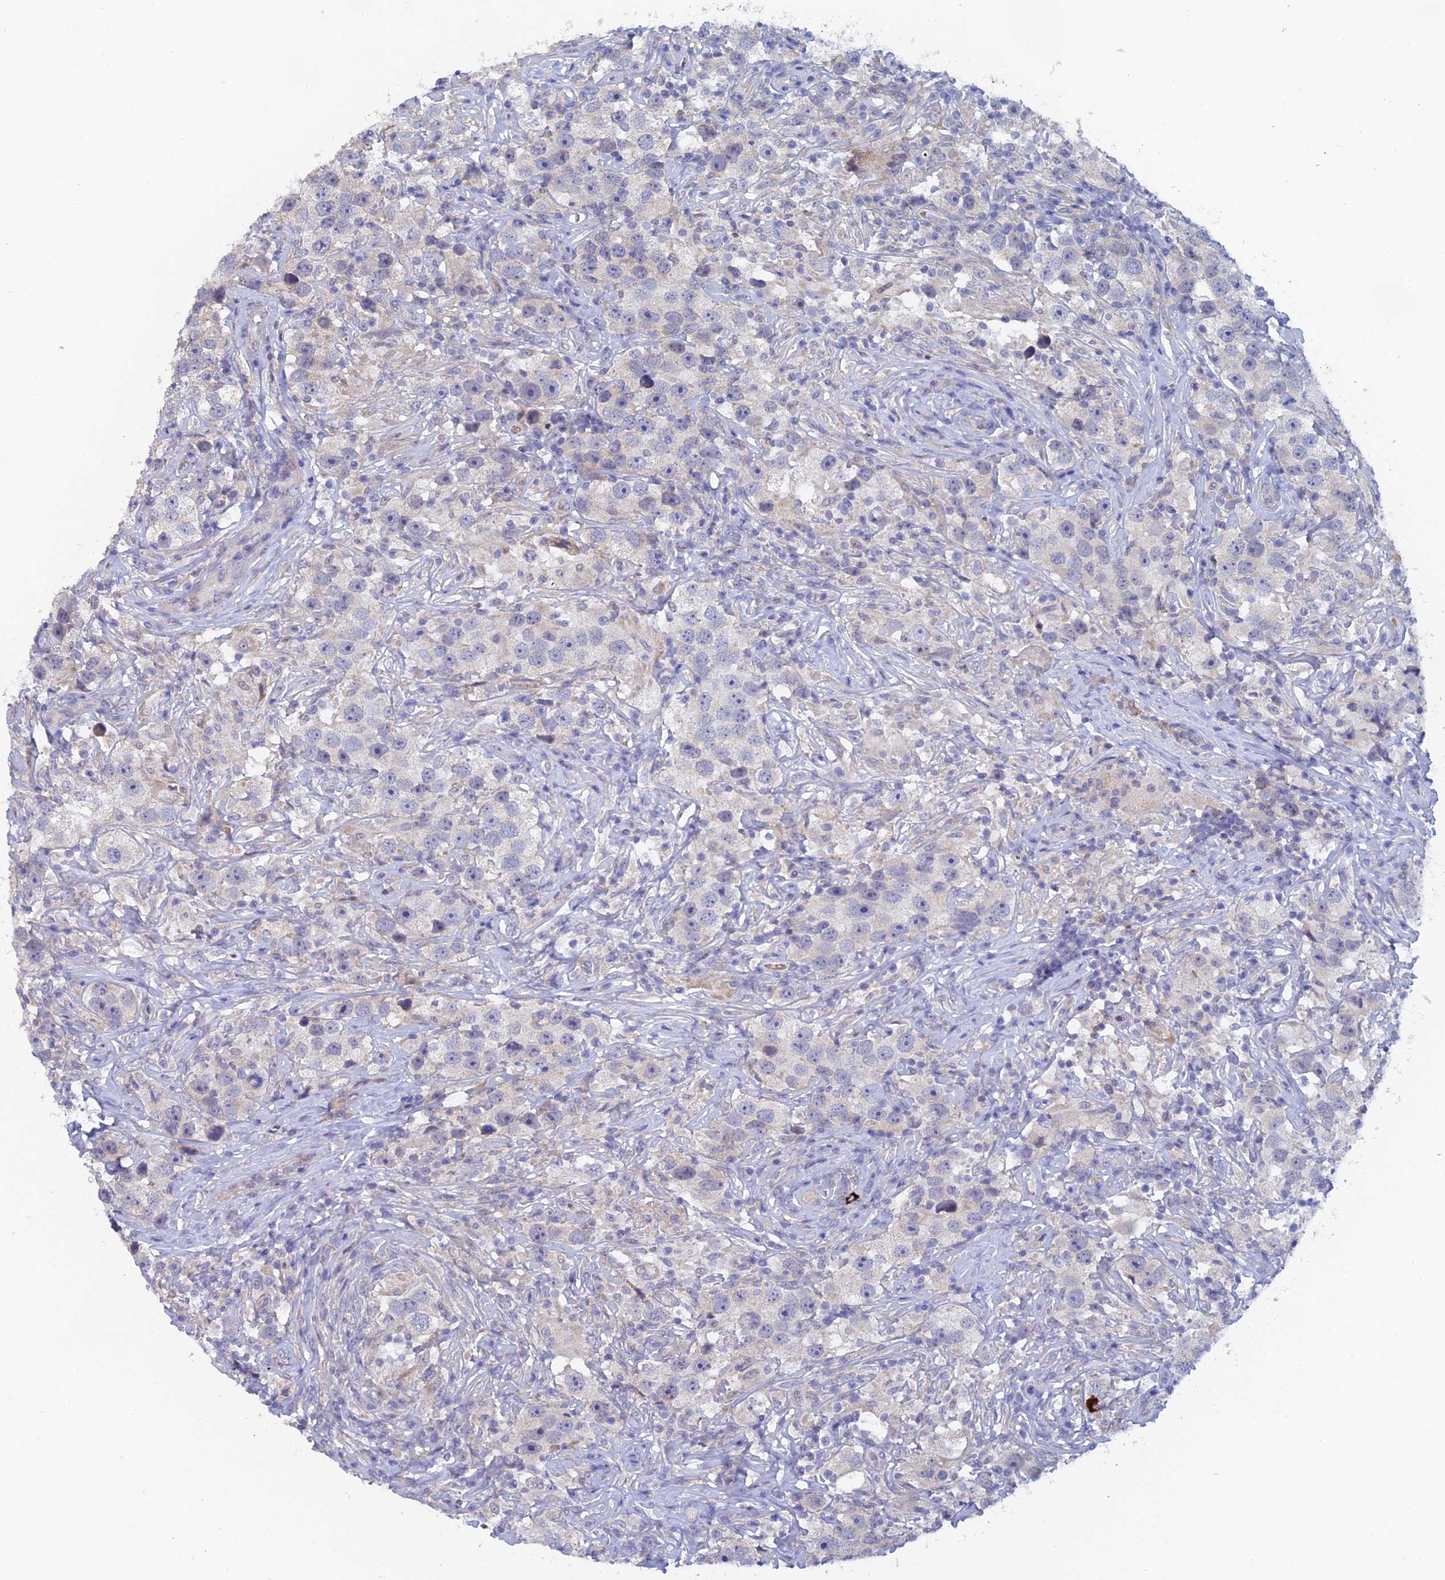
{"staining": {"intensity": "negative", "quantity": "none", "location": "none"}, "tissue": "testis cancer", "cell_type": "Tumor cells", "image_type": "cancer", "snomed": [{"axis": "morphology", "description": "Seminoma, NOS"}, {"axis": "topography", "description": "Testis"}], "caption": "Tumor cells are negative for brown protein staining in seminoma (testis).", "gene": "GIPC1", "patient": {"sex": "male", "age": 49}}